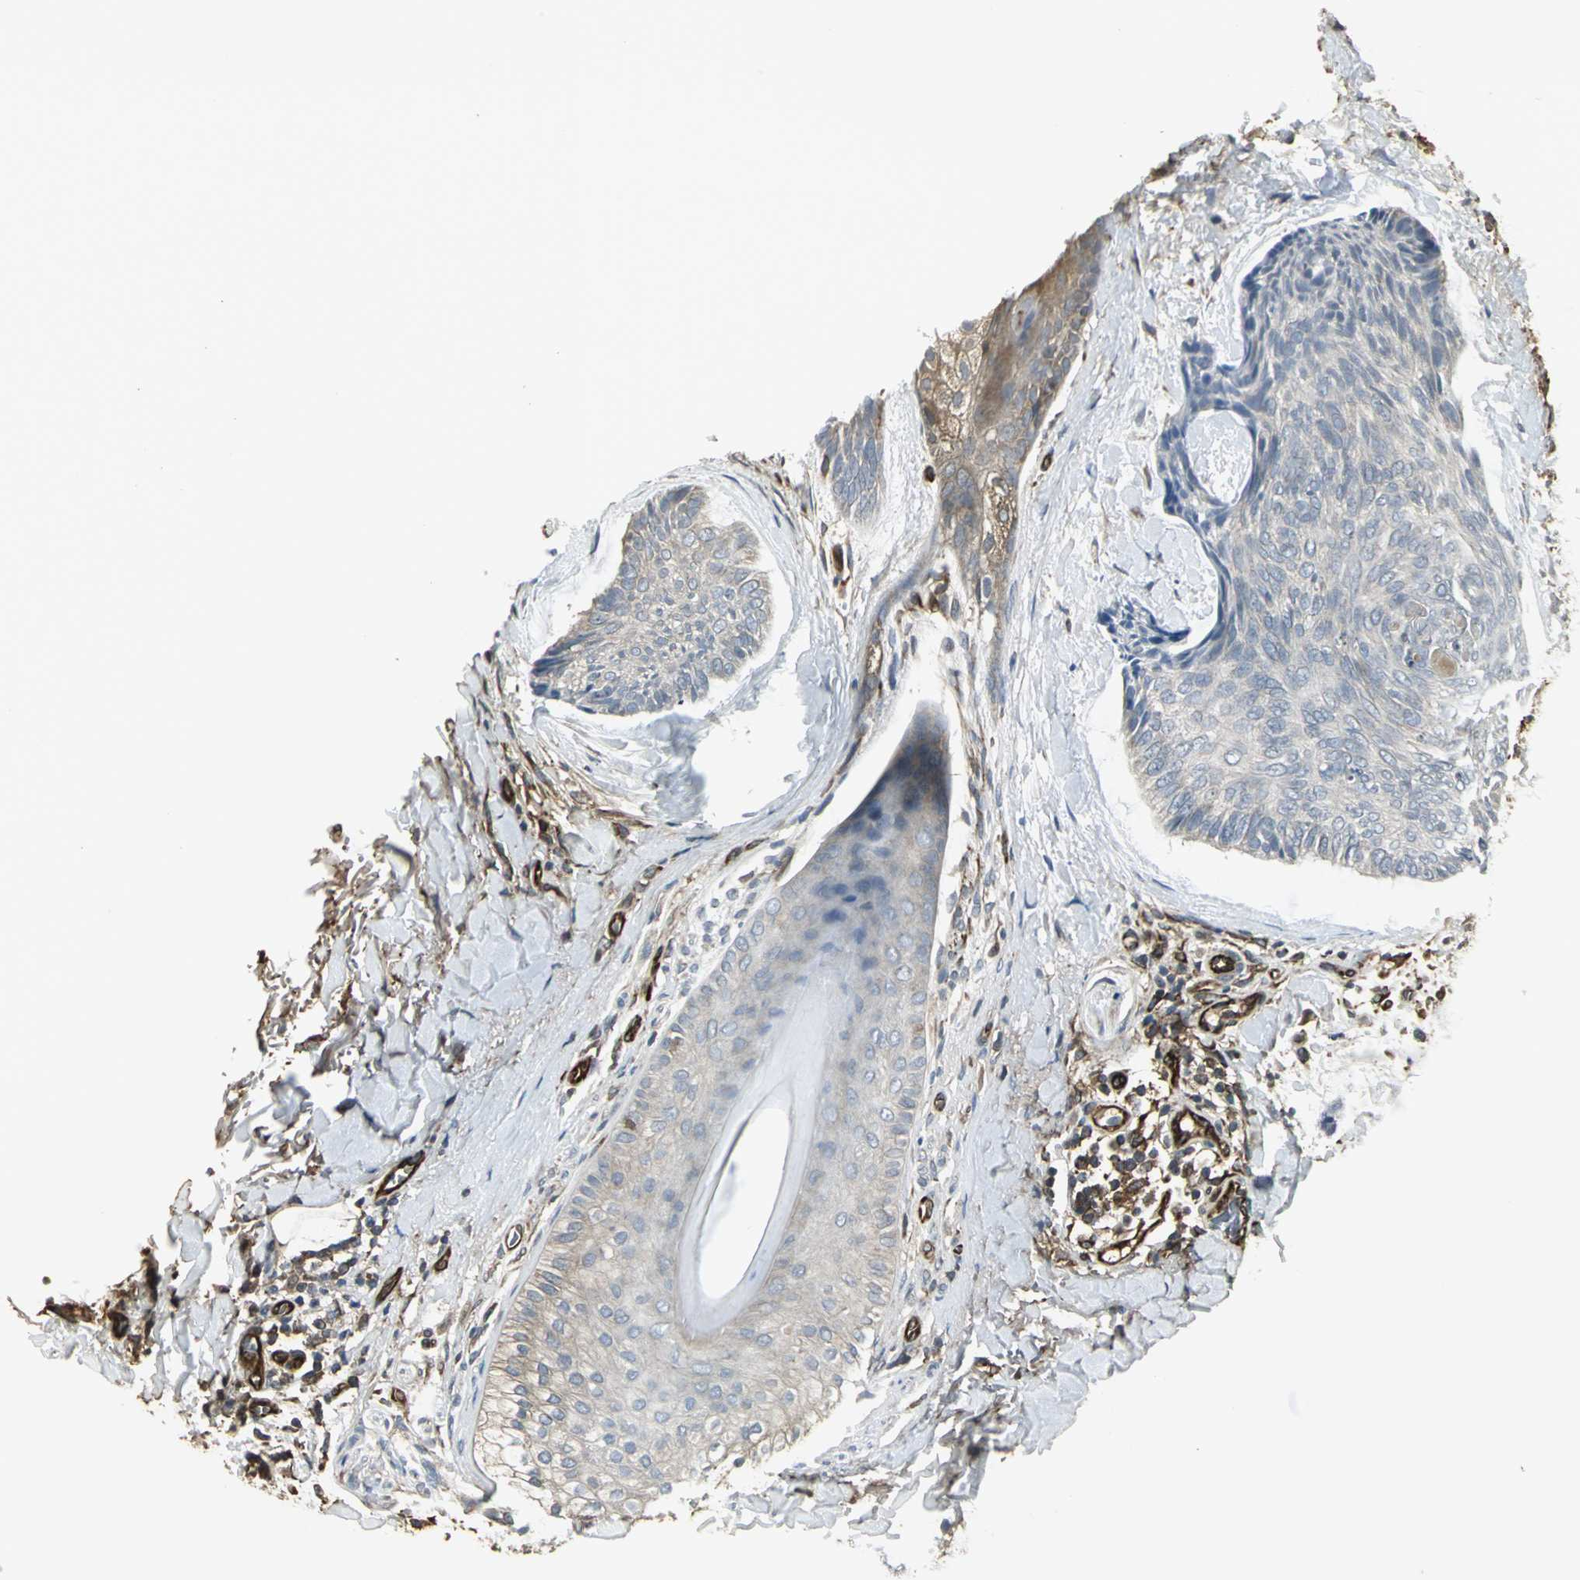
{"staining": {"intensity": "weak", "quantity": ">75%", "location": "cytoplasmic/membranous"}, "tissue": "skin cancer", "cell_type": "Tumor cells", "image_type": "cancer", "snomed": [{"axis": "morphology", "description": "Normal tissue, NOS"}, {"axis": "morphology", "description": "Basal cell carcinoma"}, {"axis": "topography", "description": "Skin"}], "caption": "The image reveals immunohistochemical staining of basal cell carcinoma (skin). There is weak cytoplasmic/membranous positivity is seen in approximately >75% of tumor cells.", "gene": "PRXL2B", "patient": {"sex": "female", "age": 71}}